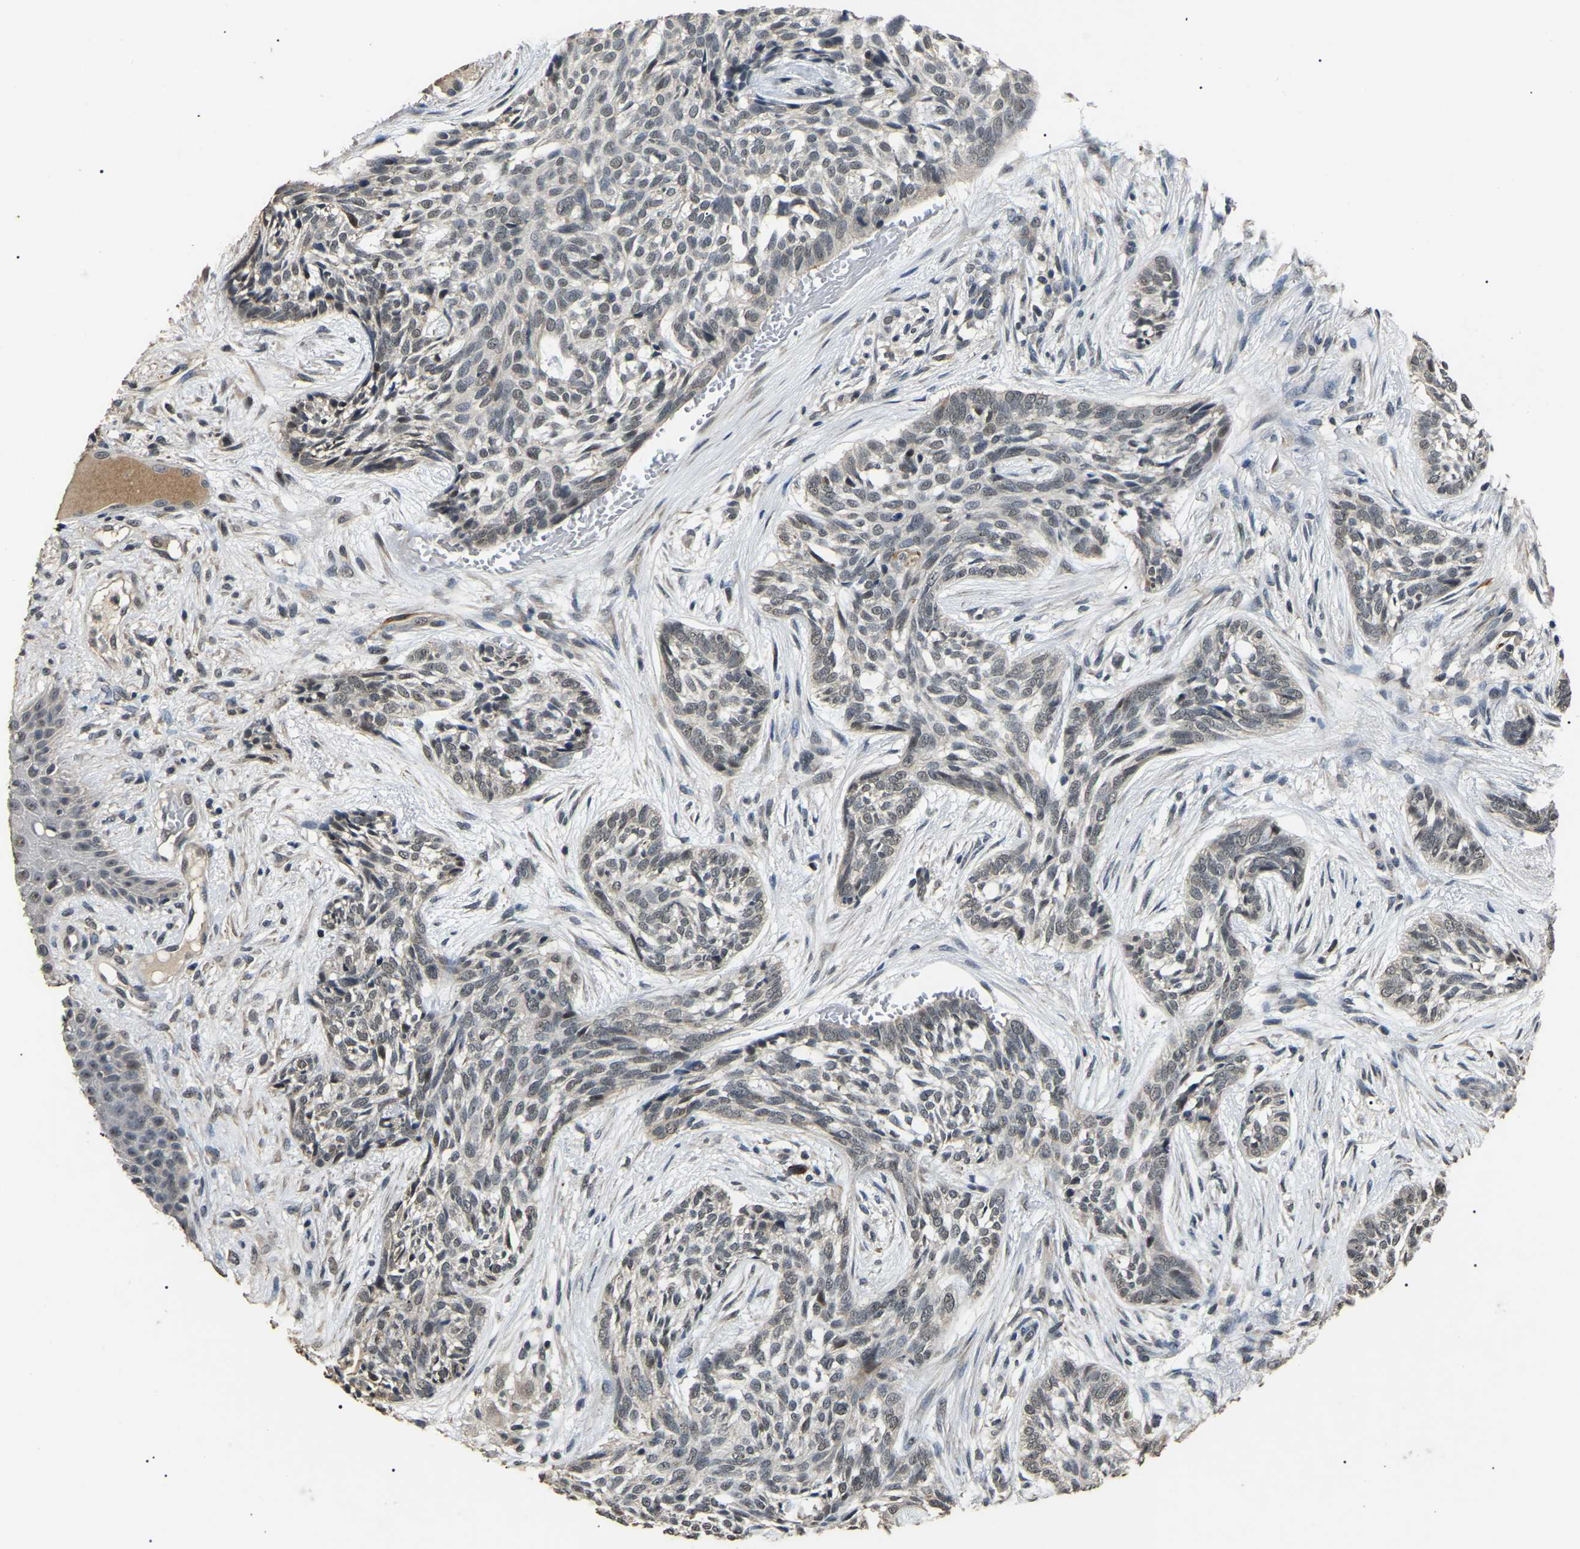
{"staining": {"intensity": "negative", "quantity": "none", "location": "none"}, "tissue": "skin cancer", "cell_type": "Tumor cells", "image_type": "cancer", "snomed": [{"axis": "morphology", "description": "Basal cell carcinoma"}, {"axis": "topography", "description": "Skin"}], "caption": "Human basal cell carcinoma (skin) stained for a protein using immunohistochemistry (IHC) displays no staining in tumor cells.", "gene": "PPM1E", "patient": {"sex": "female", "age": 88}}